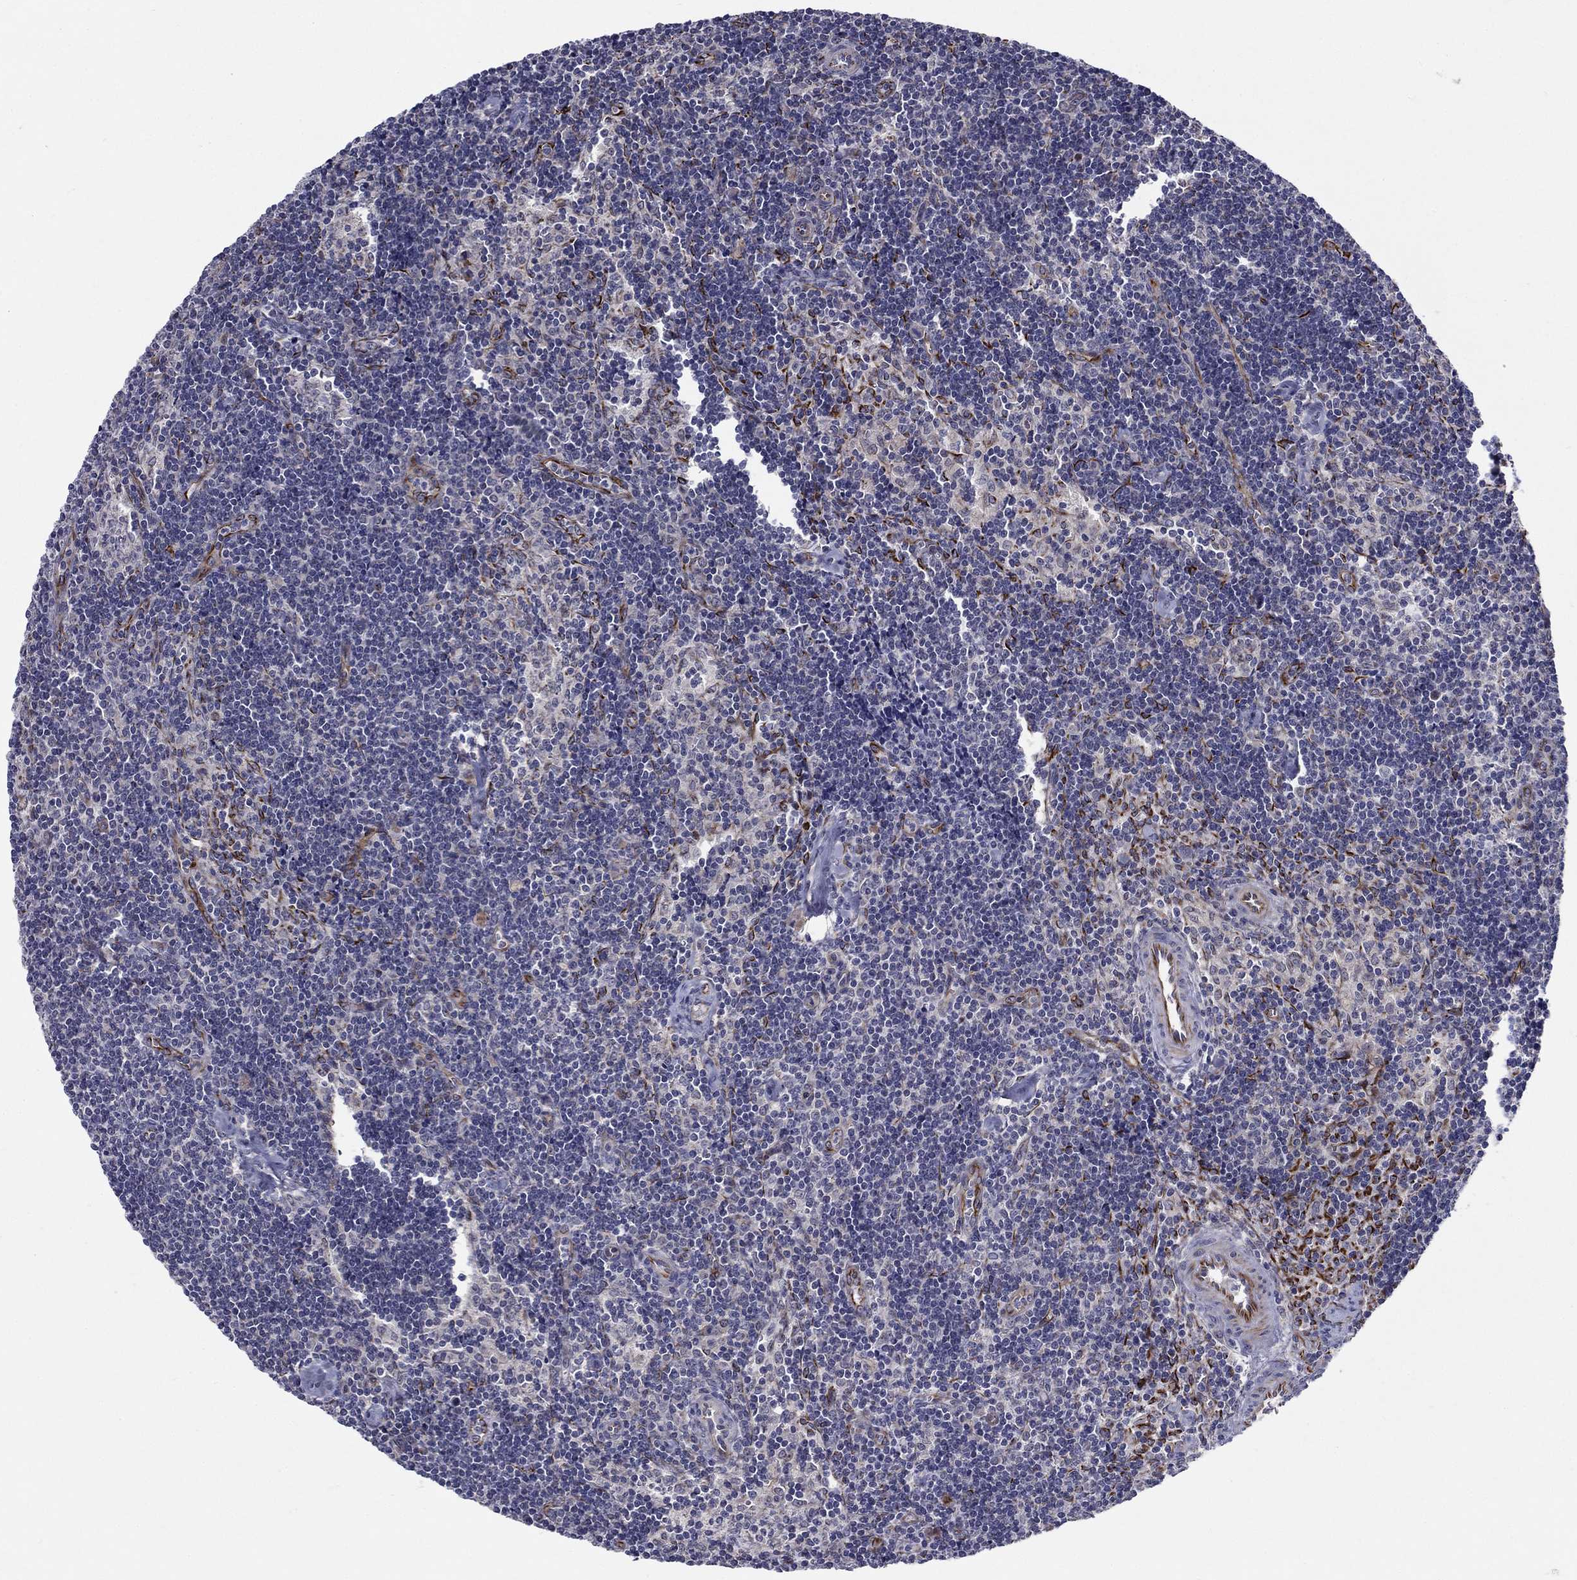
{"staining": {"intensity": "strong", "quantity": "<25%", "location": "cytoplasmic/membranous"}, "tissue": "lymph node", "cell_type": "Non-germinal center cells", "image_type": "normal", "snomed": [{"axis": "morphology", "description": "Normal tissue, NOS"}, {"axis": "topography", "description": "Lymph node"}], "caption": "Protein expression by IHC displays strong cytoplasmic/membranous staining in approximately <25% of non-germinal center cells in benign lymph node.", "gene": "LACTB2", "patient": {"sex": "female", "age": 51}}